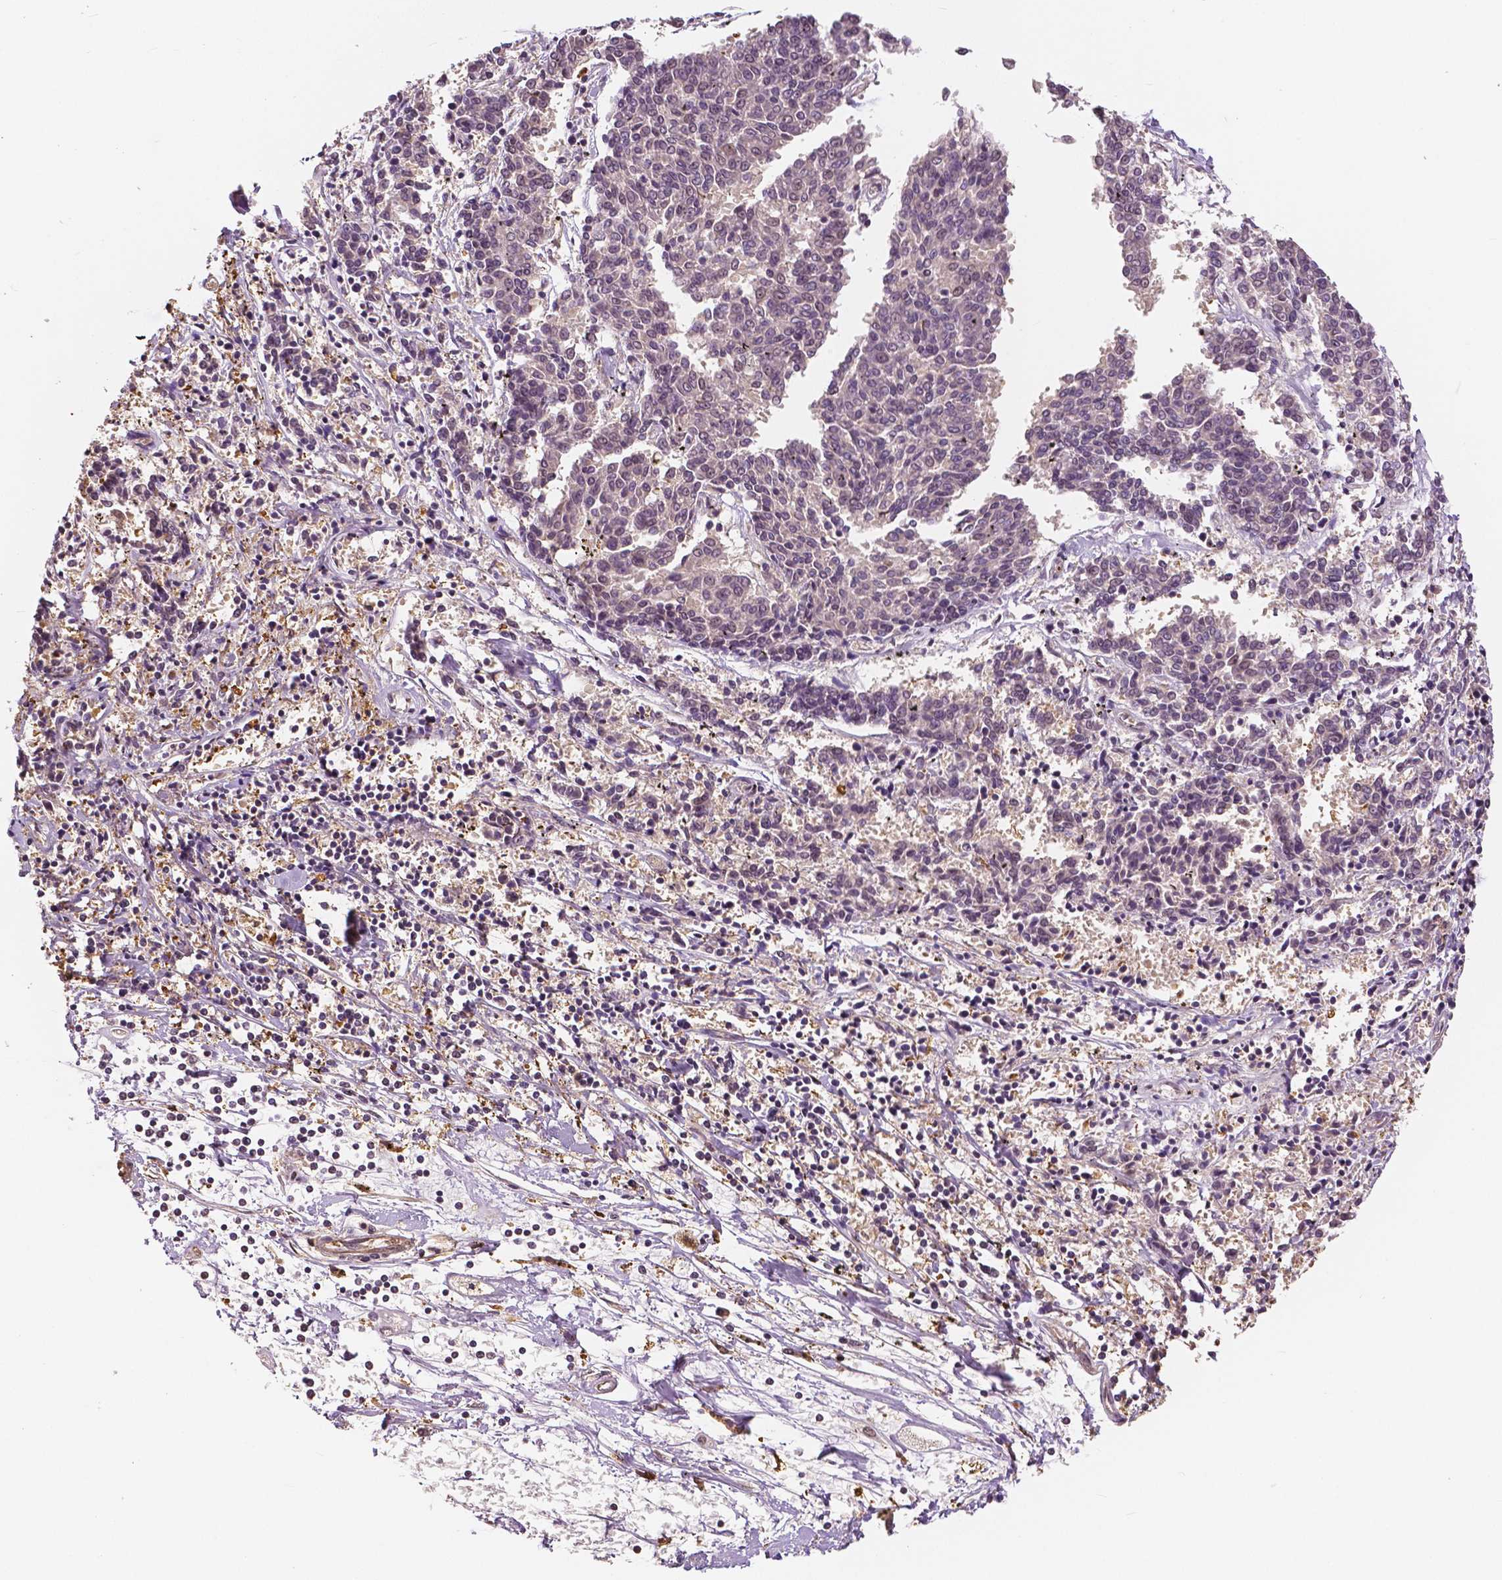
{"staining": {"intensity": "negative", "quantity": "none", "location": "none"}, "tissue": "melanoma", "cell_type": "Tumor cells", "image_type": "cancer", "snomed": [{"axis": "morphology", "description": "Malignant melanoma, NOS"}, {"axis": "topography", "description": "Skin"}], "caption": "Malignant melanoma stained for a protein using immunohistochemistry (IHC) reveals no staining tumor cells.", "gene": "MAP1LC3B", "patient": {"sex": "female", "age": 72}}